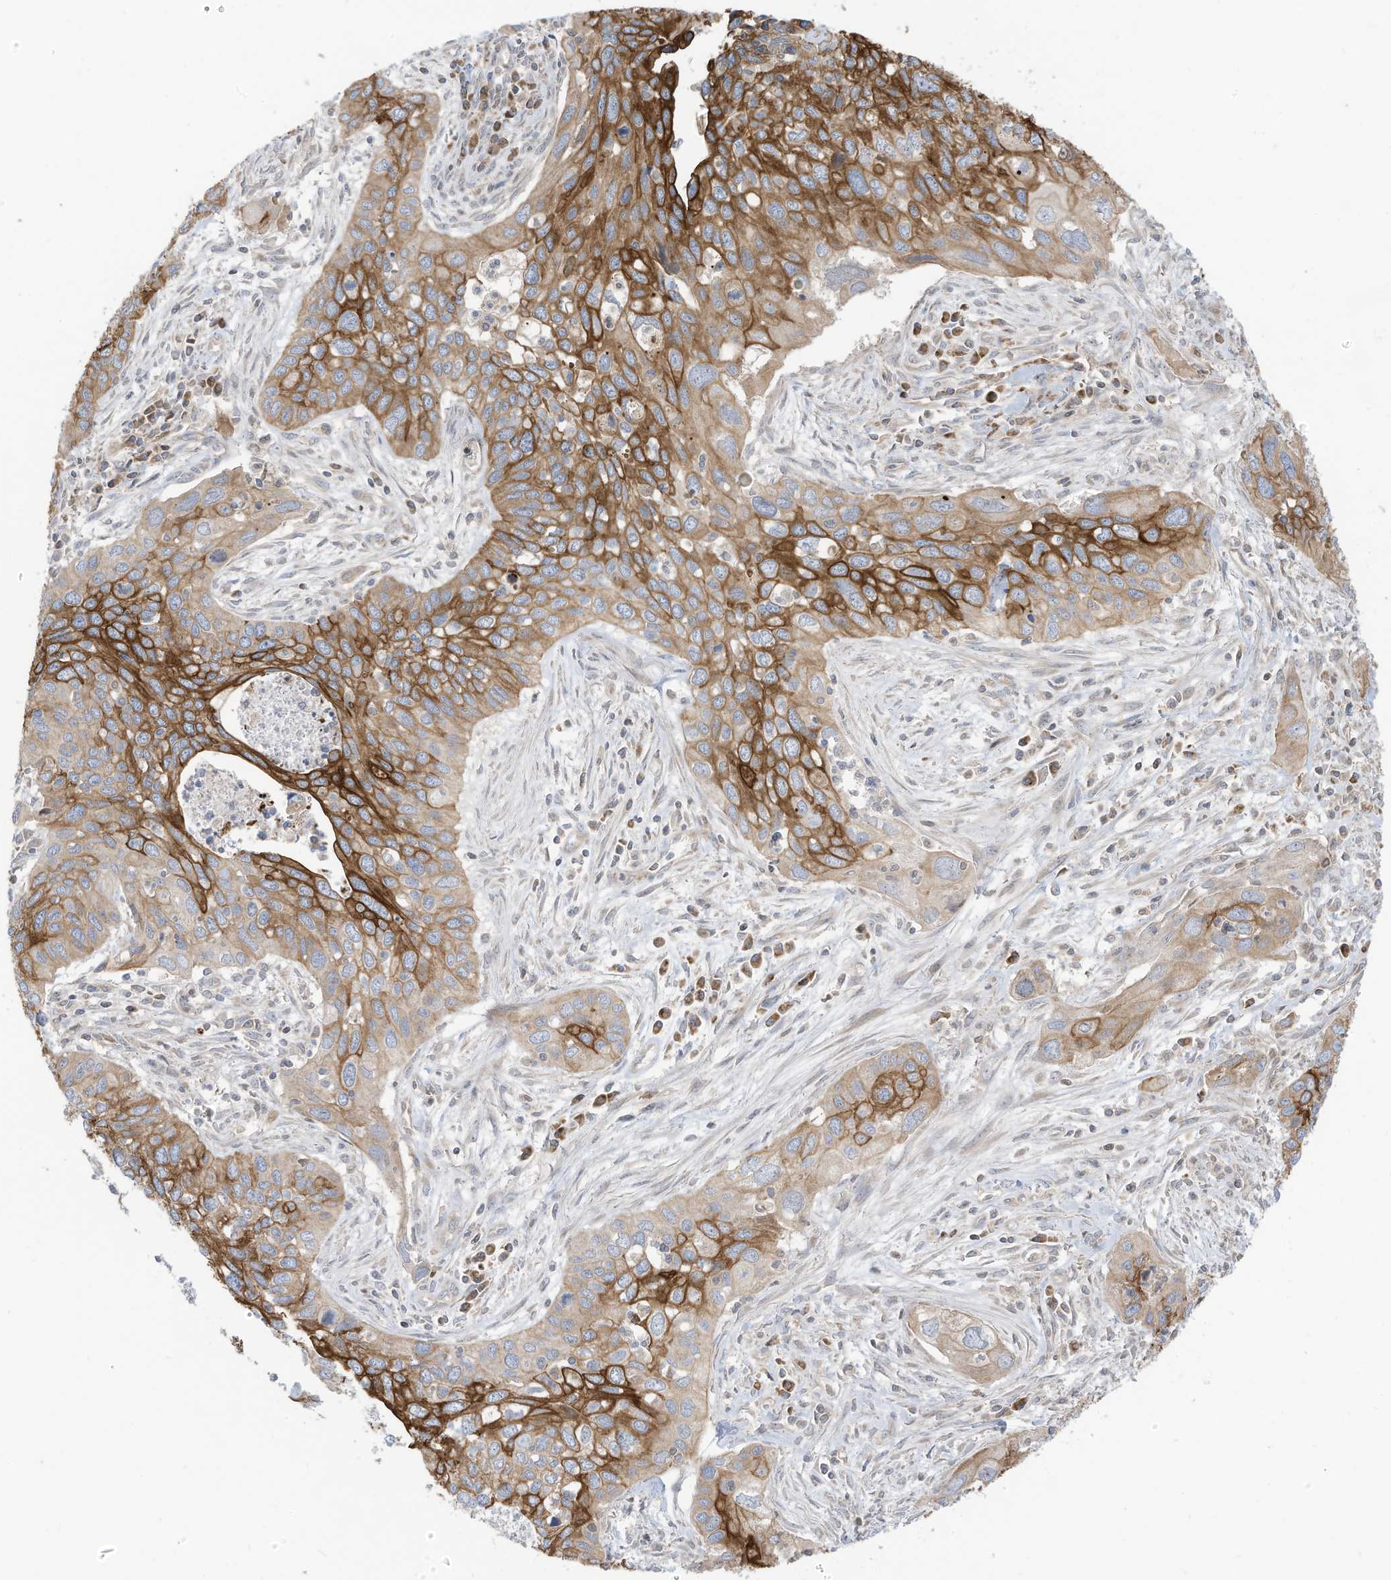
{"staining": {"intensity": "strong", "quantity": "25%-75%", "location": "cytoplasmic/membranous"}, "tissue": "cervical cancer", "cell_type": "Tumor cells", "image_type": "cancer", "snomed": [{"axis": "morphology", "description": "Squamous cell carcinoma, NOS"}, {"axis": "topography", "description": "Cervix"}], "caption": "High-power microscopy captured an immunohistochemistry histopathology image of squamous cell carcinoma (cervical), revealing strong cytoplasmic/membranous expression in approximately 25%-75% of tumor cells.", "gene": "CGAS", "patient": {"sex": "female", "age": 55}}